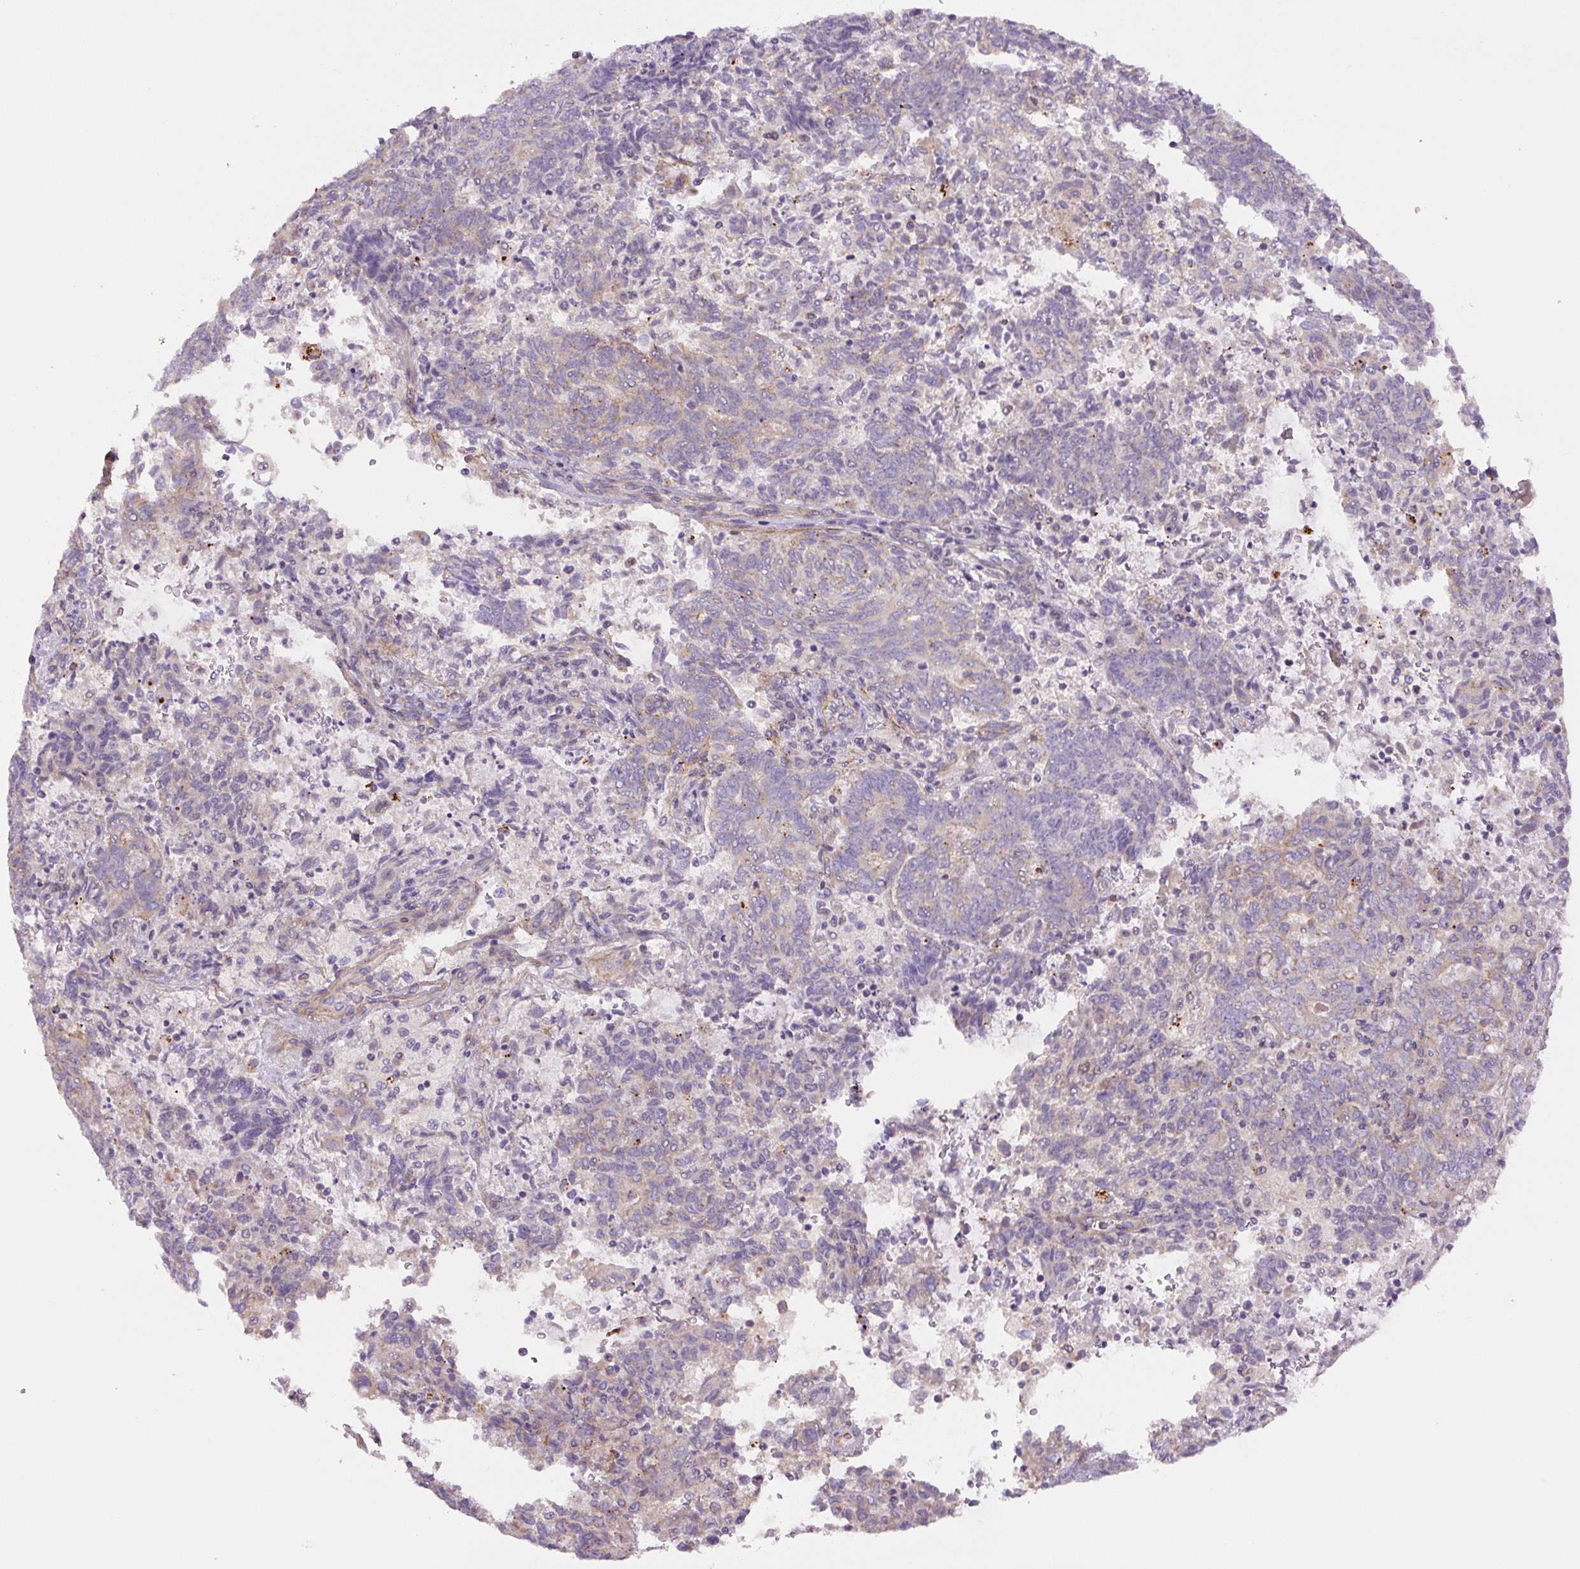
{"staining": {"intensity": "negative", "quantity": "none", "location": "none"}, "tissue": "endometrial cancer", "cell_type": "Tumor cells", "image_type": "cancer", "snomed": [{"axis": "morphology", "description": "Adenocarcinoma, NOS"}, {"axis": "topography", "description": "Endometrium"}], "caption": "This is an immunohistochemistry (IHC) photomicrograph of endometrial cancer (adenocarcinoma). There is no staining in tumor cells.", "gene": "CCNI2", "patient": {"sex": "female", "age": 80}}